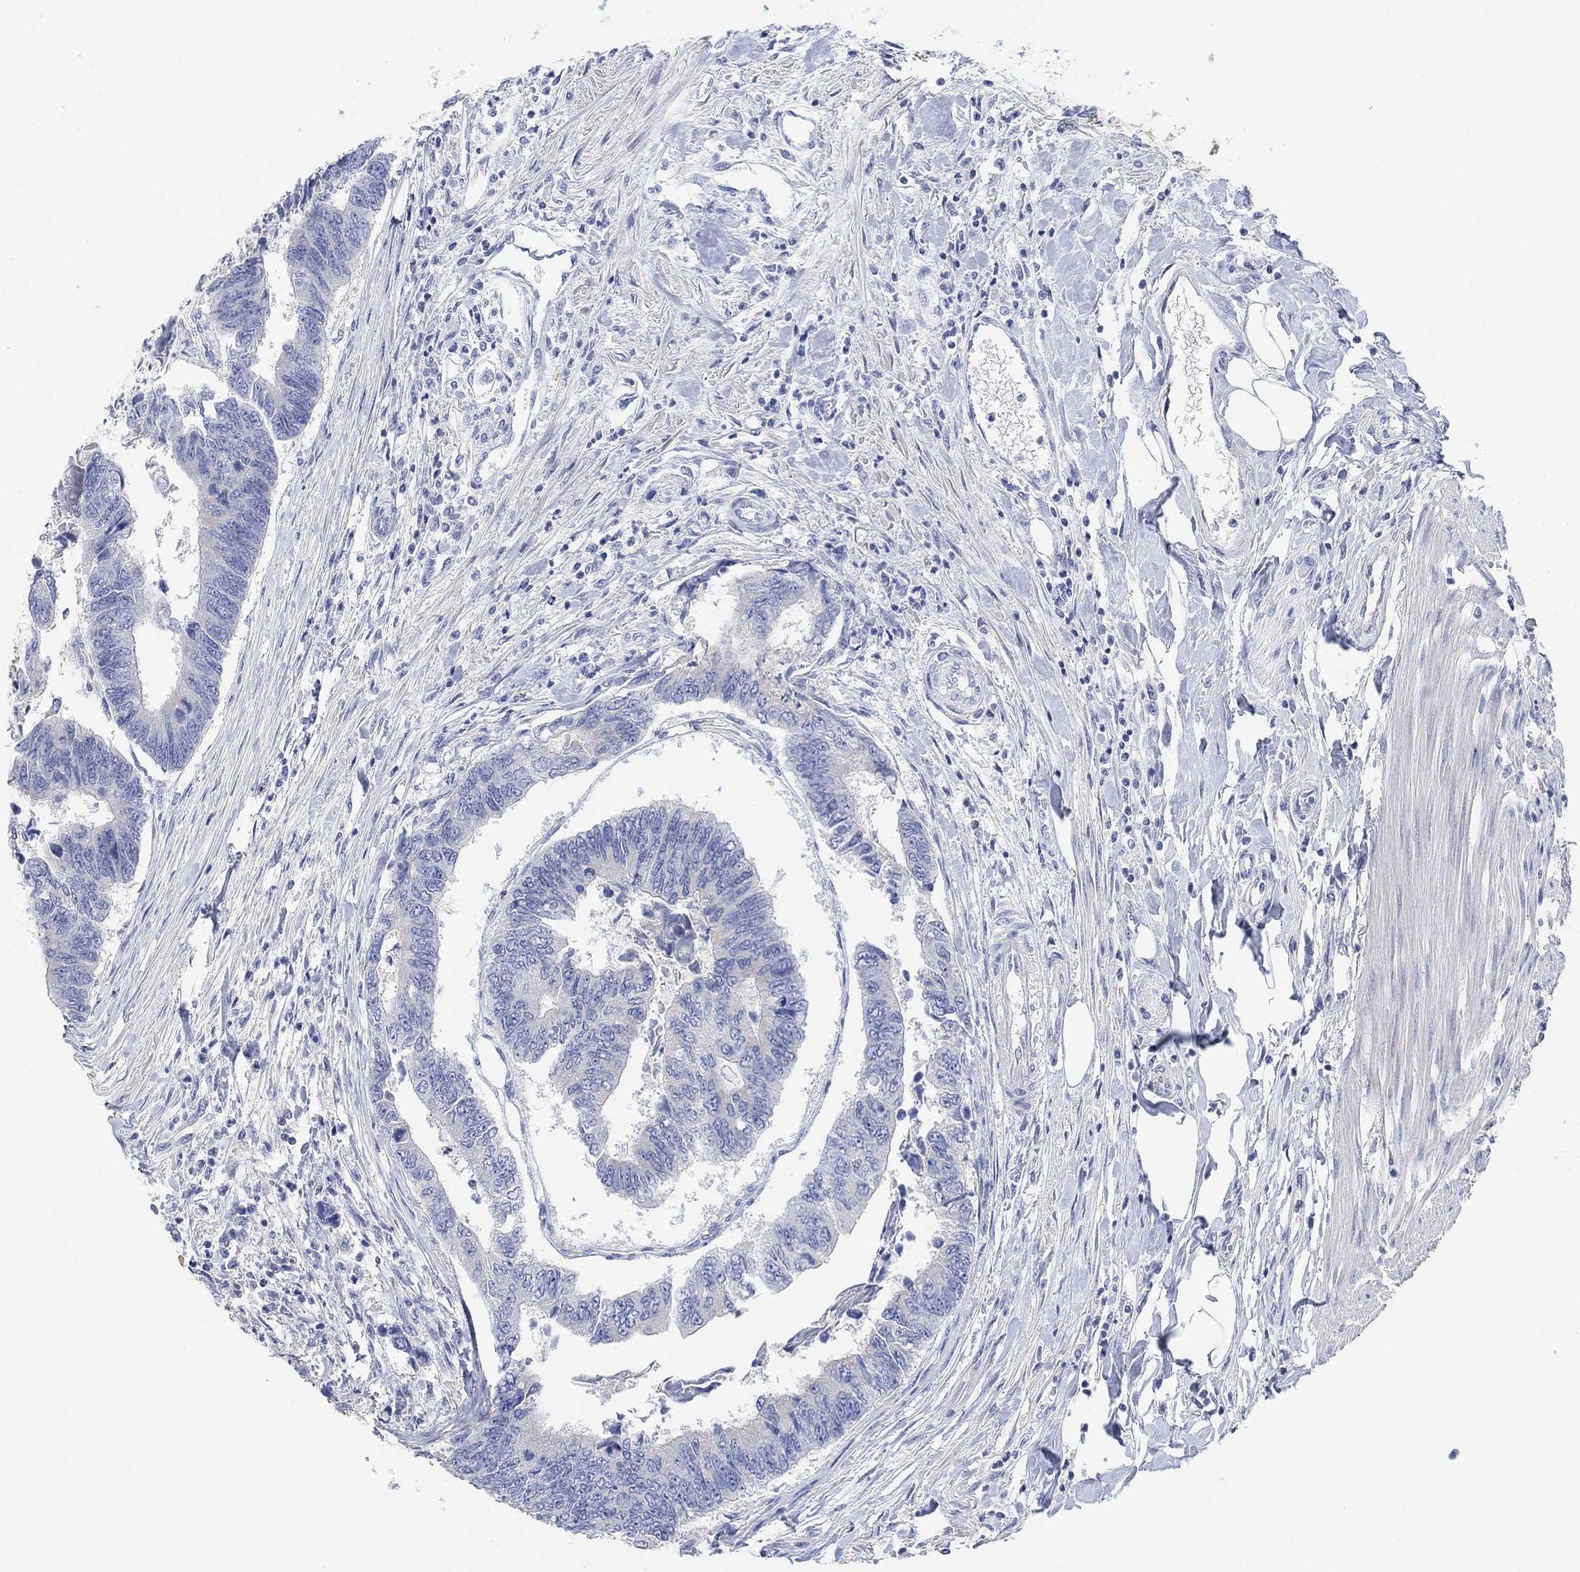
{"staining": {"intensity": "negative", "quantity": "none", "location": "none"}, "tissue": "colorectal cancer", "cell_type": "Tumor cells", "image_type": "cancer", "snomed": [{"axis": "morphology", "description": "Adenocarcinoma, NOS"}, {"axis": "topography", "description": "Colon"}], "caption": "Micrograph shows no protein staining in tumor cells of colorectal cancer (adenocarcinoma) tissue.", "gene": "NLRP14", "patient": {"sex": "female", "age": 65}}